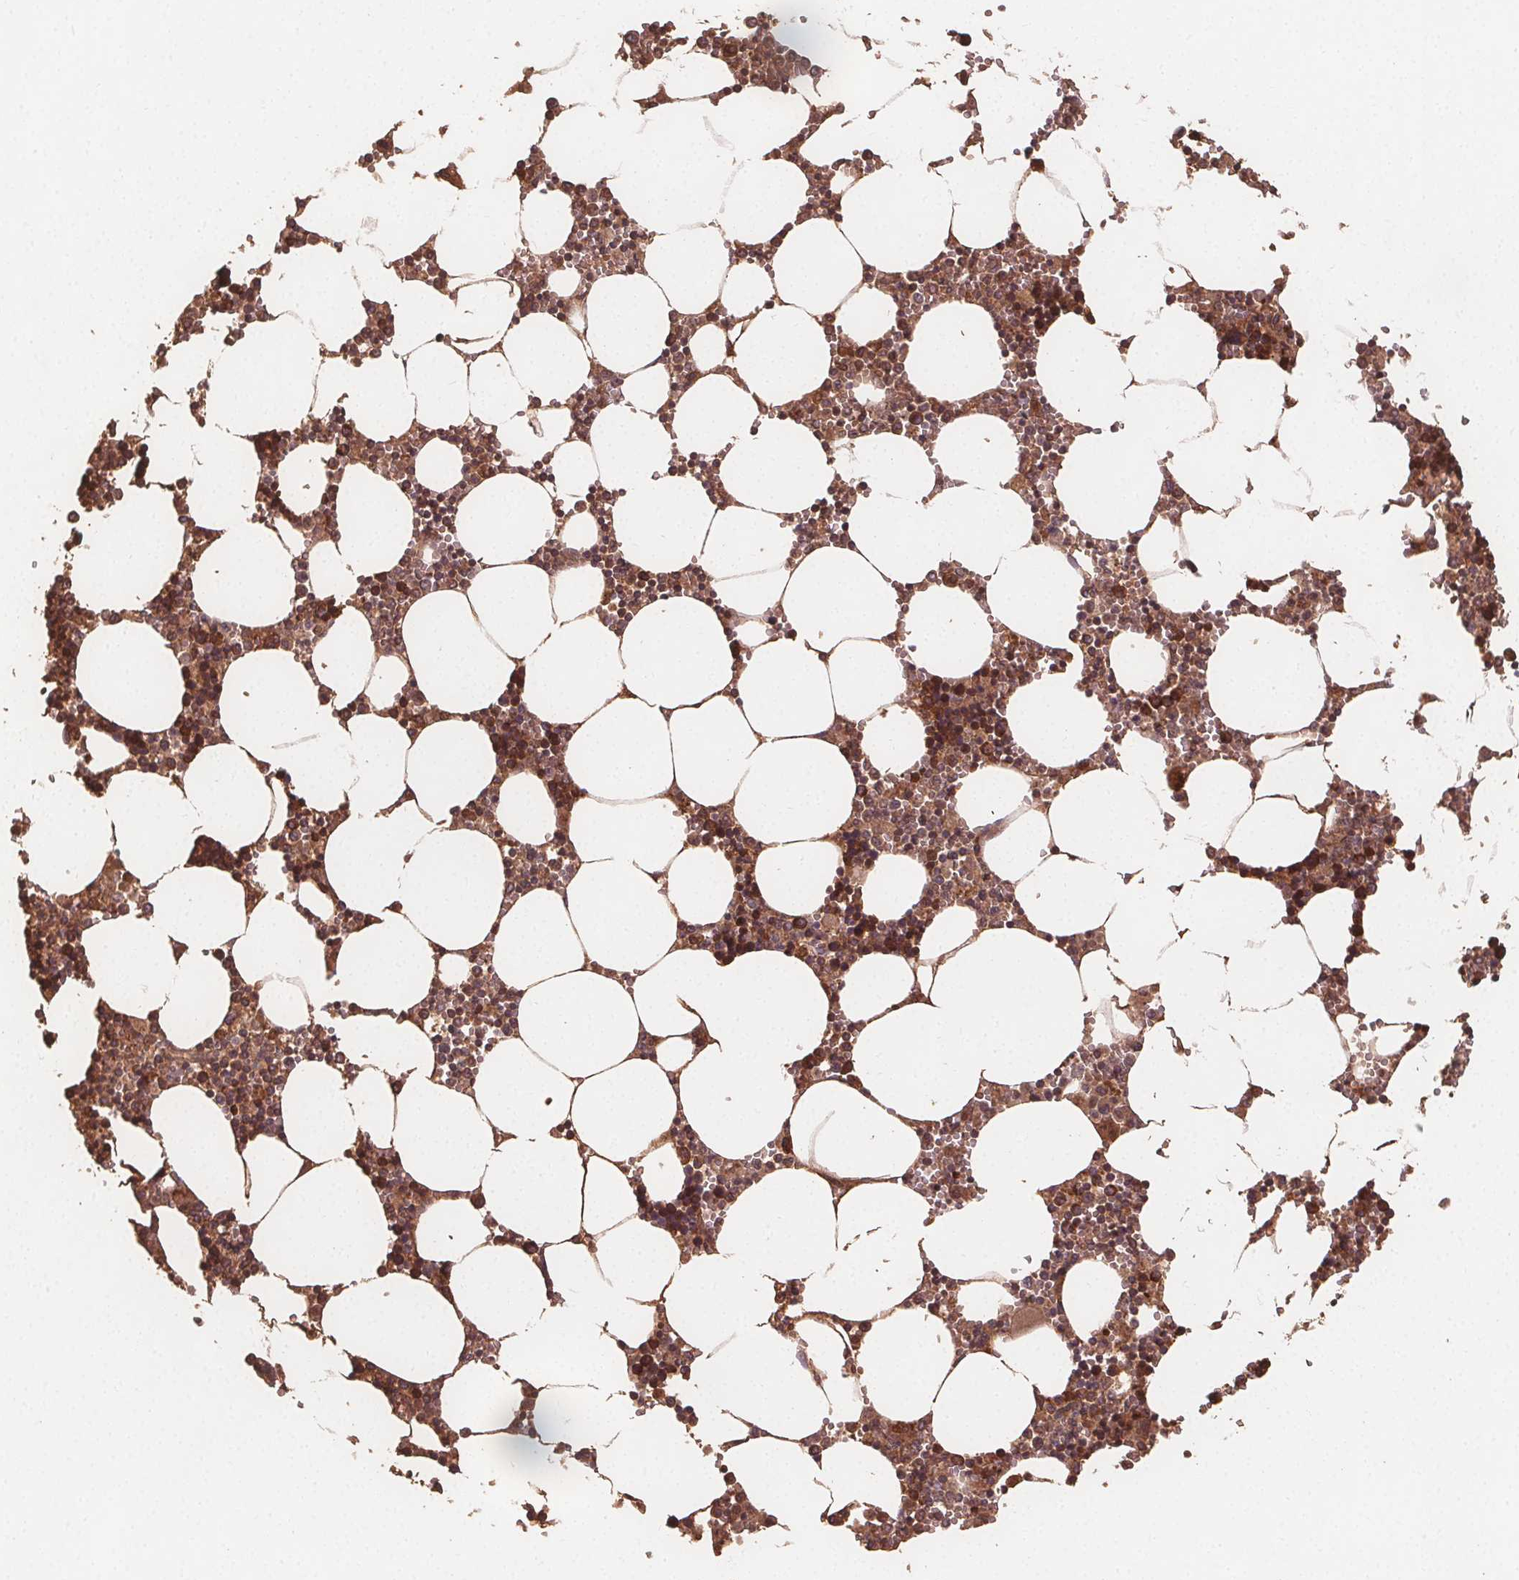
{"staining": {"intensity": "moderate", "quantity": ">75%", "location": "cytoplasmic/membranous,nuclear"}, "tissue": "bone marrow", "cell_type": "Hematopoietic cells", "image_type": "normal", "snomed": [{"axis": "morphology", "description": "Normal tissue, NOS"}, {"axis": "topography", "description": "Bone marrow"}], "caption": "High-magnification brightfield microscopy of benign bone marrow stained with DAB (3,3'-diaminobenzidine) (brown) and counterstained with hematoxylin (blue). hematopoietic cells exhibit moderate cytoplasmic/membranous,nuclear expression is appreciated in about>75% of cells.", "gene": "EIF3D", "patient": {"sex": "male", "age": 54}}